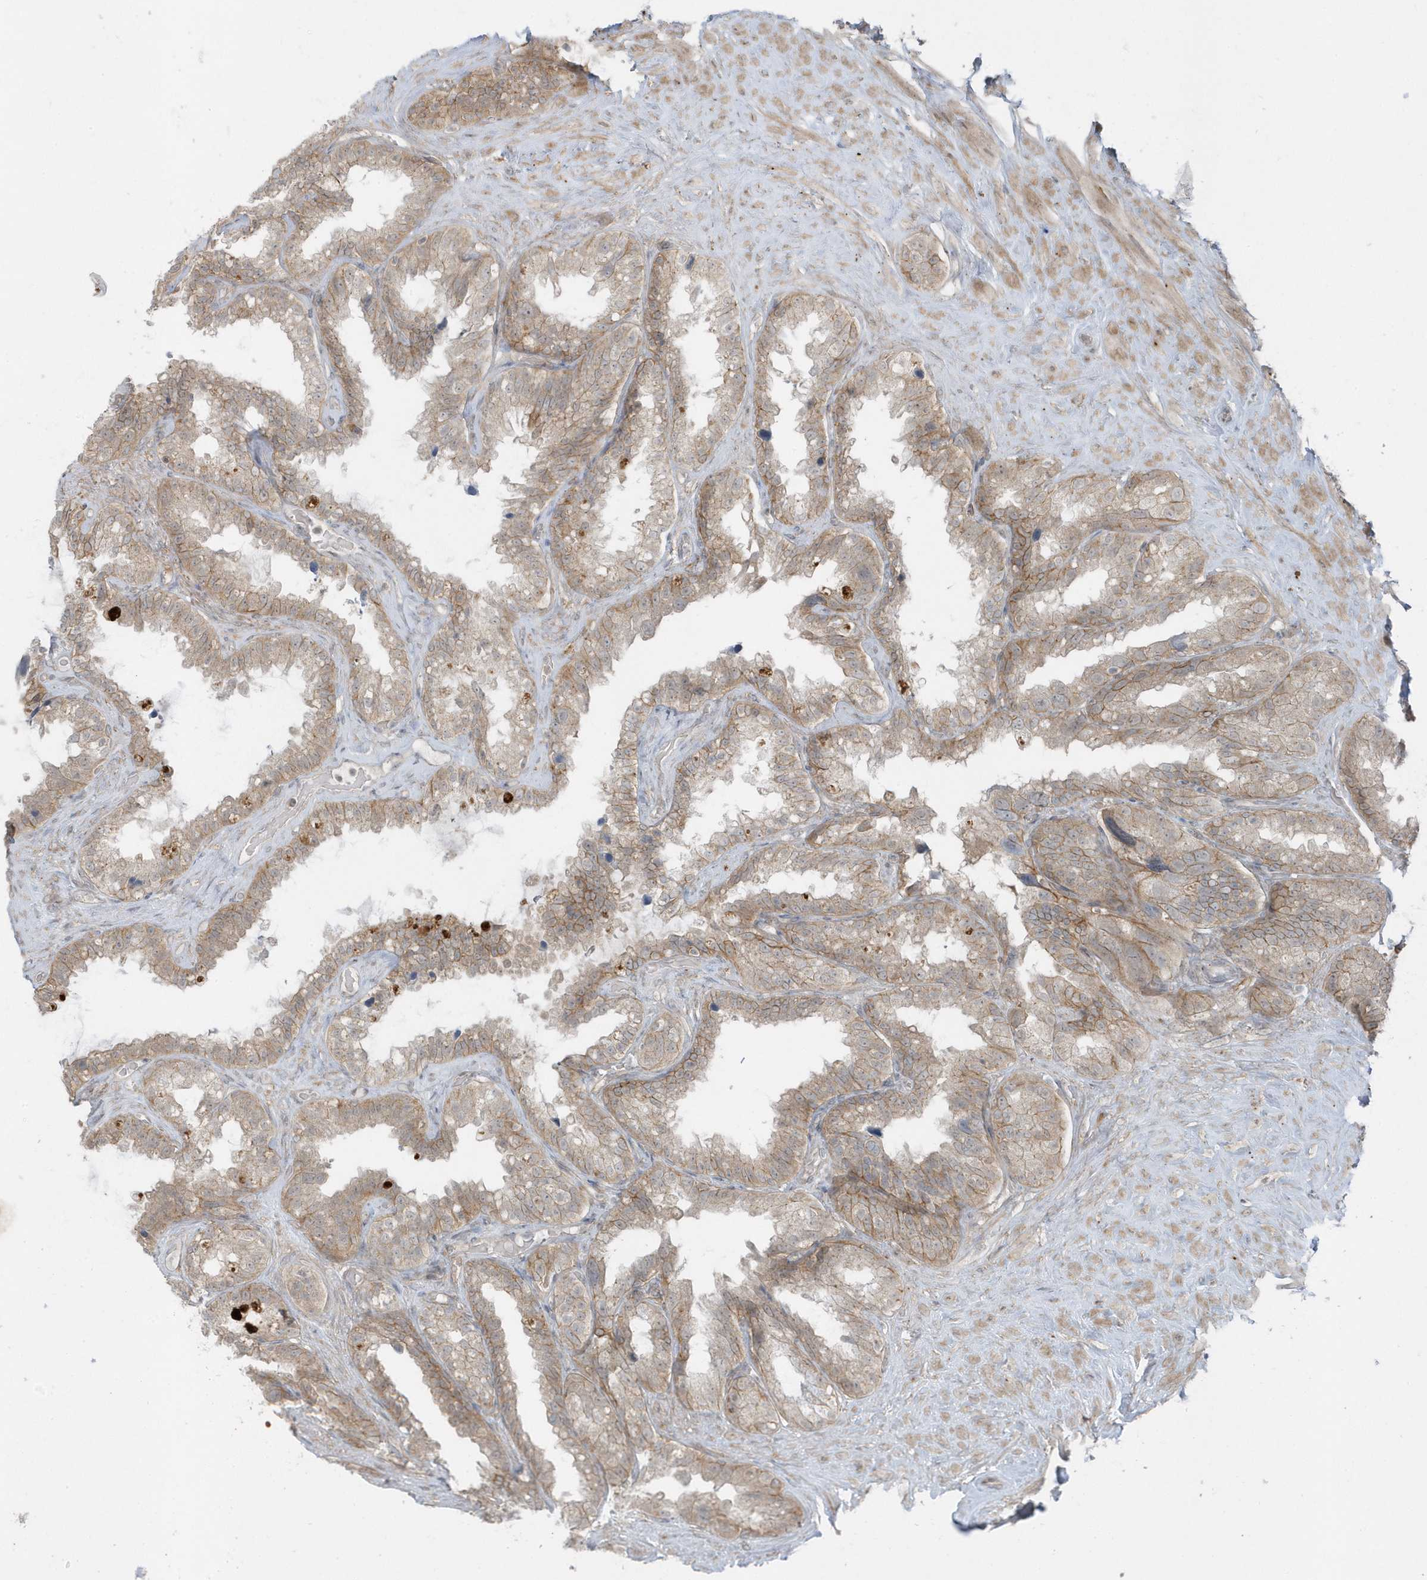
{"staining": {"intensity": "weak", "quantity": ">75%", "location": "cytoplasmic/membranous"}, "tissue": "seminal vesicle", "cell_type": "Glandular cells", "image_type": "normal", "snomed": [{"axis": "morphology", "description": "Normal tissue, NOS"}, {"axis": "topography", "description": "Seminal veicle"}], "caption": "DAB (3,3'-diaminobenzidine) immunohistochemical staining of normal seminal vesicle shows weak cytoplasmic/membranous protein positivity in about >75% of glandular cells. The staining is performed using DAB brown chromogen to label protein expression. The nuclei are counter-stained blue using hematoxylin.", "gene": "PARD3B", "patient": {"sex": "male", "age": 80}}